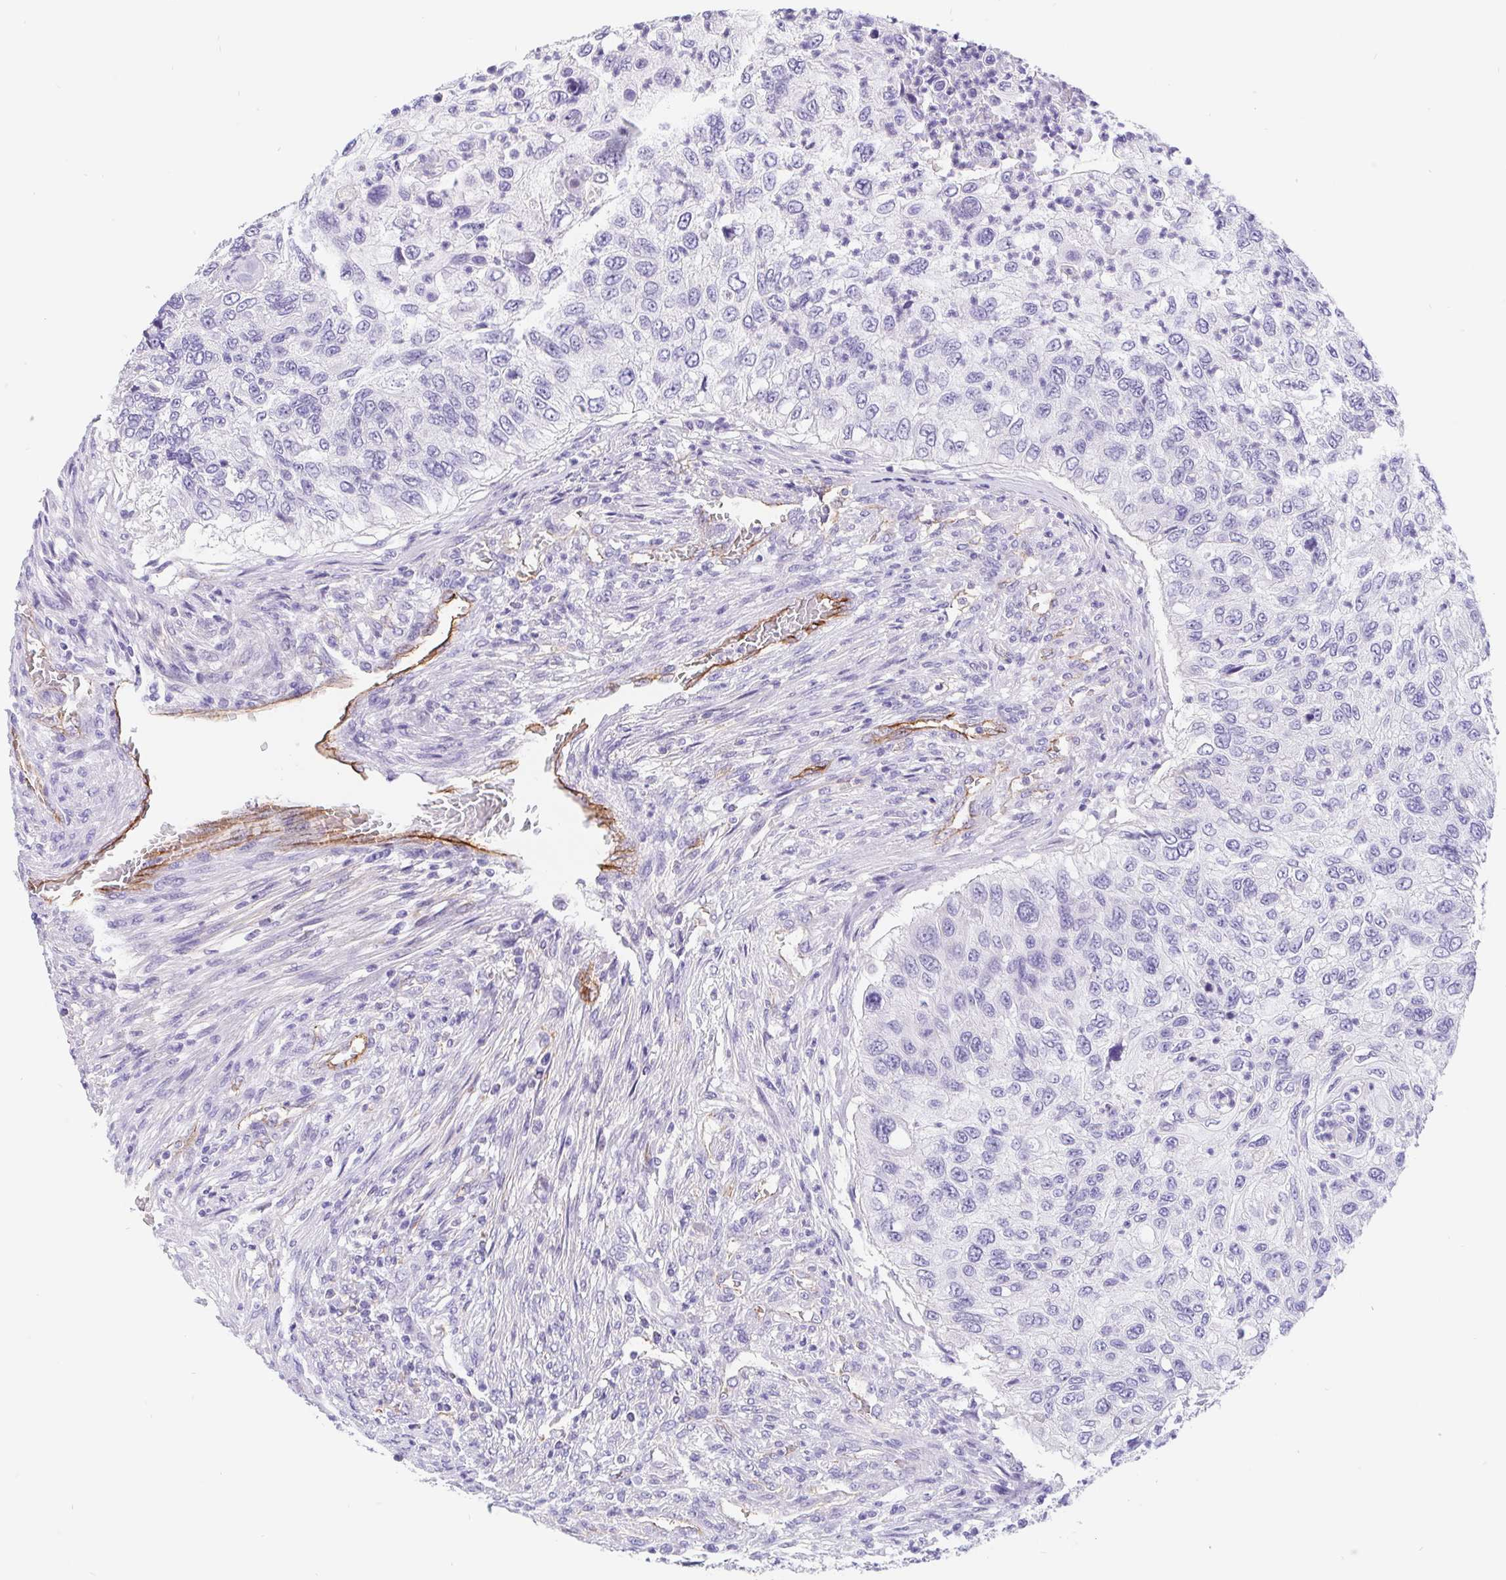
{"staining": {"intensity": "negative", "quantity": "none", "location": "none"}, "tissue": "urothelial cancer", "cell_type": "Tumor cells", "image_type": "cancer", "snomed": [{"axis": "morphology", "description": "Urothelial carcinoma, High grade"}, {"axis": "topography", "description": "Urinary bladder"}], "caption": "IHC micrograph of human urothelial cancer stained for a protein (brown), which reveals no positivity in tumor cells.", "gene": "LIMCH1", "patient": {"sex": "female", "age": 60}}